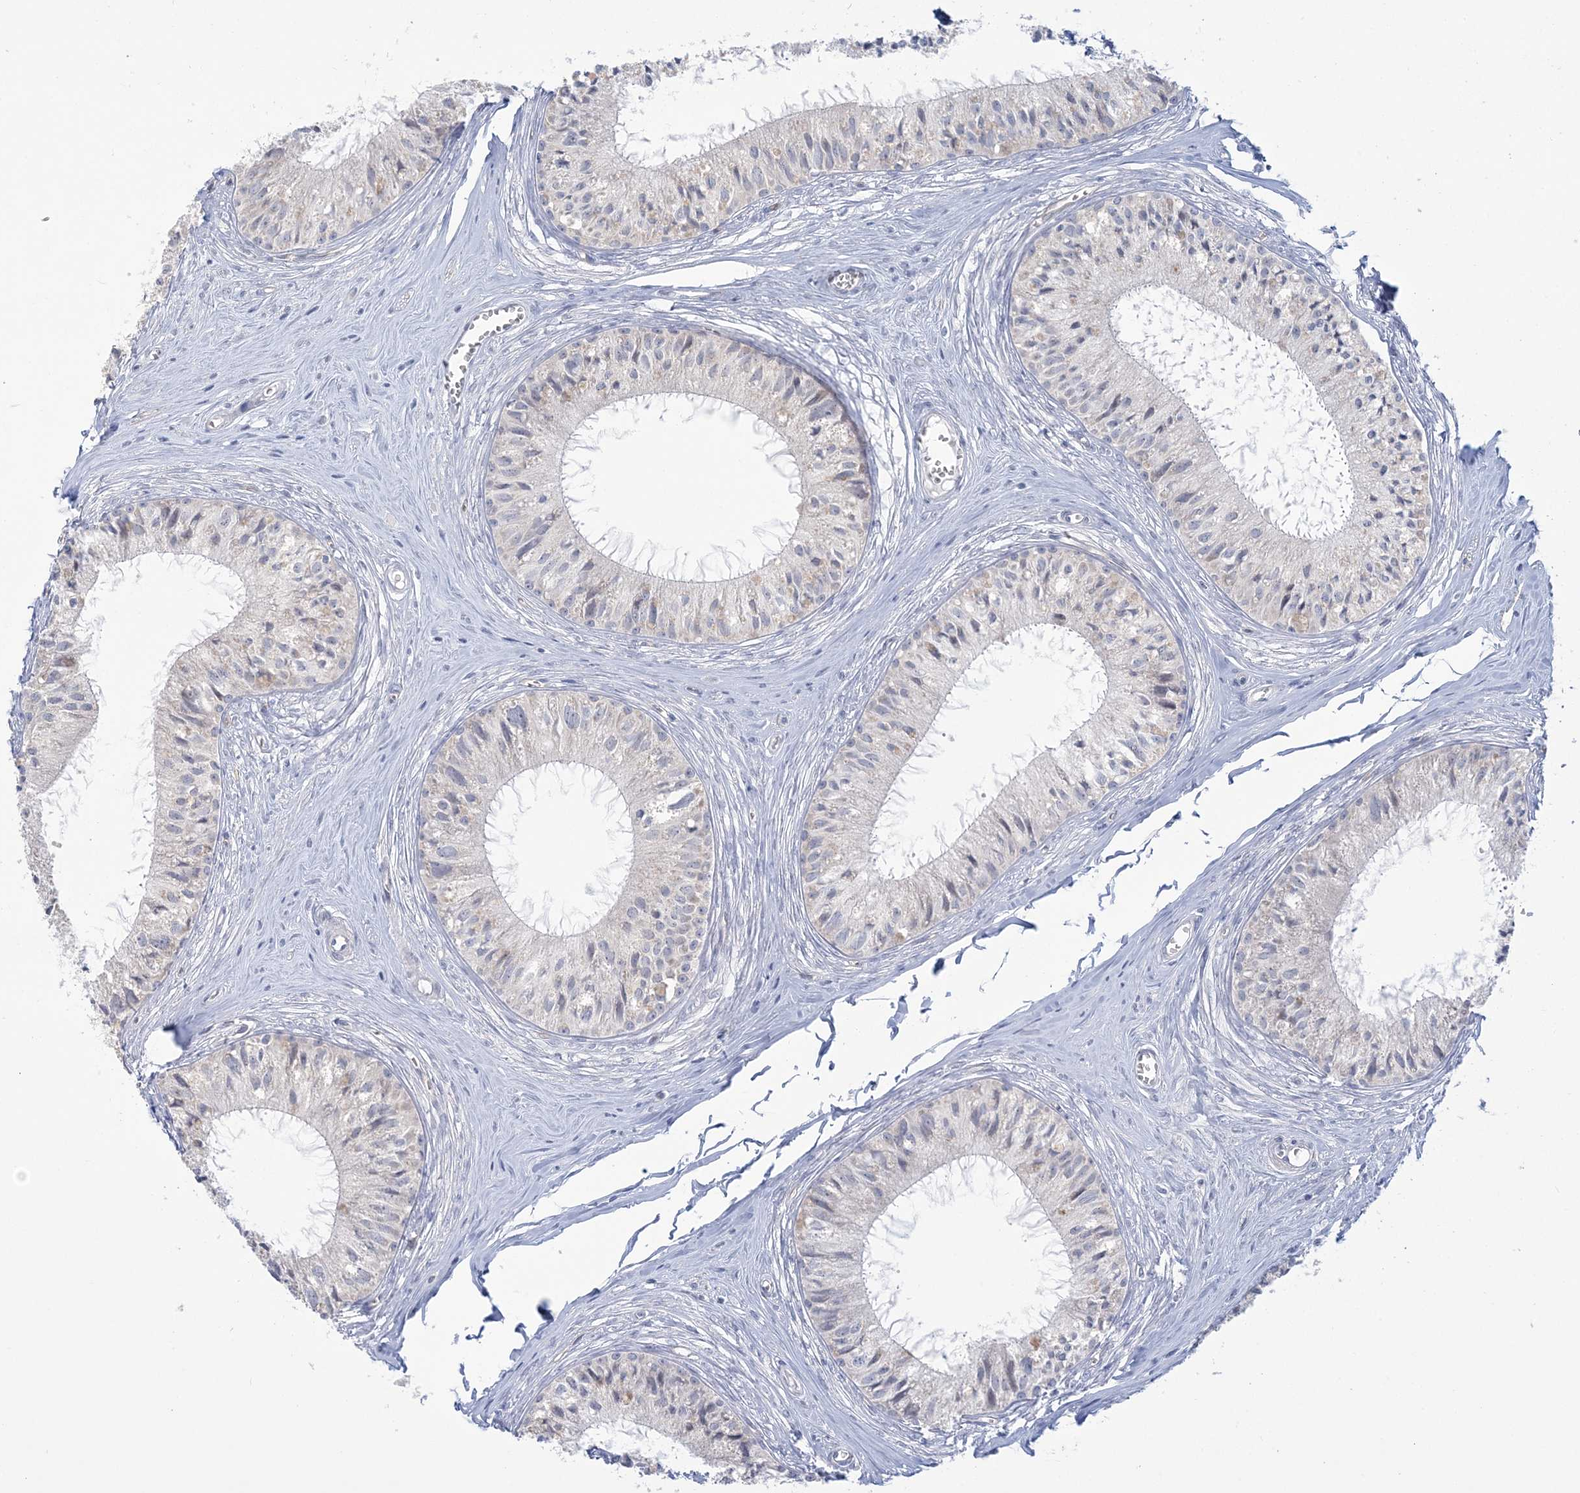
{"staining": {"intensity": "weak", "quantity": "25%-75%", "location": "cytoplasmic/membranous"}, "tissue": "epididymis", "cell_type": "Glandular cells", "image_type": "normal", "snomed": [{"axis": "morphology", "description": "Normal tissue, NOS"}, {"axis": "topography", "description": "Epididymis"}], "caption": "Weak cytoplasmic/membranous staining for a protein is present in about 25%-75% of glandular cells of benign epididymis using immunohistochemistry.", "gene": "FARSB", "patient": {"sex": "male", "age": 36}}